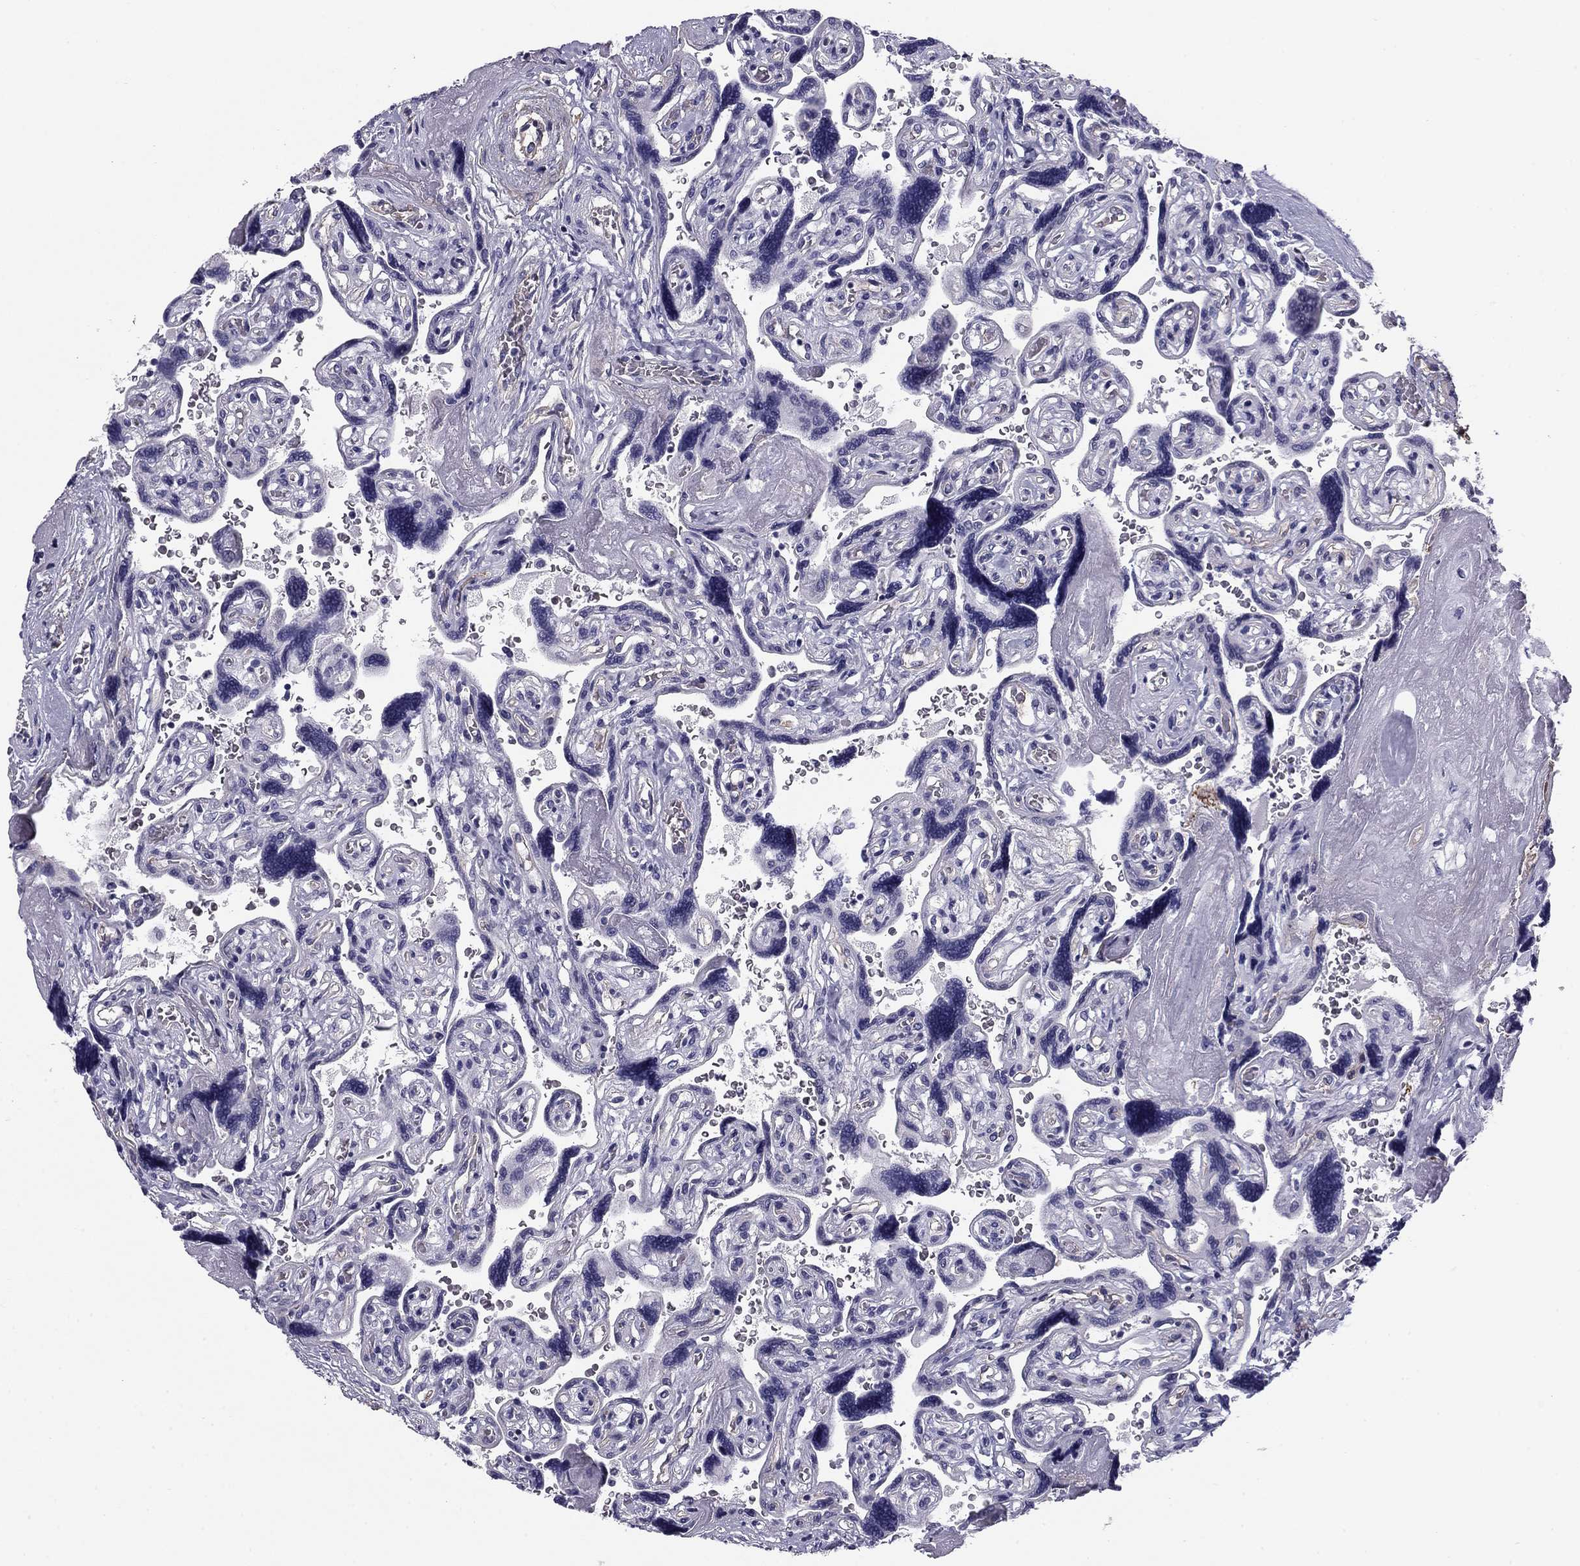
{"staining": {"intensity": "negative", "quantity": "none", "location": "none"}, "tissue": "placenta", "cell_type": "Decidual cells", "image_type": "normal", "snomed": [{"axis": "morphology", "description": "Normal tissue, NOS"}, {"axis": "topography", "description": "Placenta"}], "caption": "Photomicrograph shows no significant protein expression in decidual cells of unremarkable placenta. The staining is performed using DAB (3,3'-diaminobenzidine) brown chromogen with nuclei counter-stained in using hematoxylin.", "gene": "FLNC", "patient": {"sex": "female", "age": 32}}